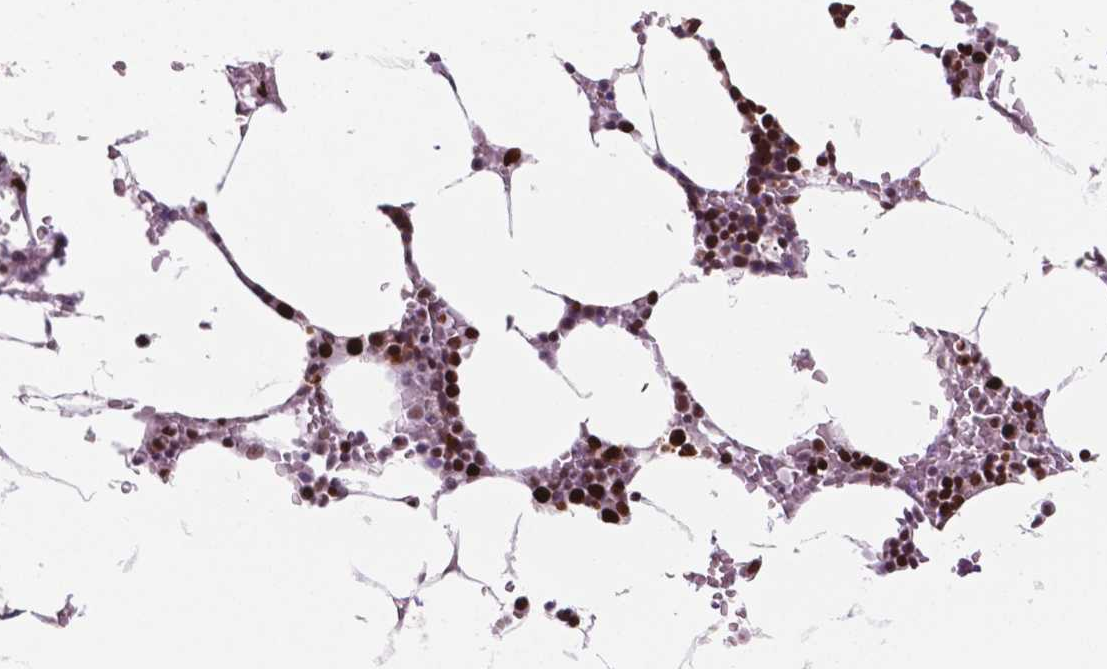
{"staining": {"intensity": "strong", "quantity": "25%-75%", "location": "nuclear"}, "tissue": "bone marrow", "cell_type": "Hematopoietic cells", "image_type": "normal", "snomed": [{"axis": "morphology", "description": "Normal tissue, NOS"}, {"axis": "topography", "description": "Bone marrow"}], "caption": "DAB (3,3'-diaminobenzidine) immunohistochemical staining of benign bone marrow reveals strong nuclear protein positivity in approximately 25%-75% of hematopoietic cells.", "gene": "MSH6", "patient": {"sex": "female", "age": 52}}